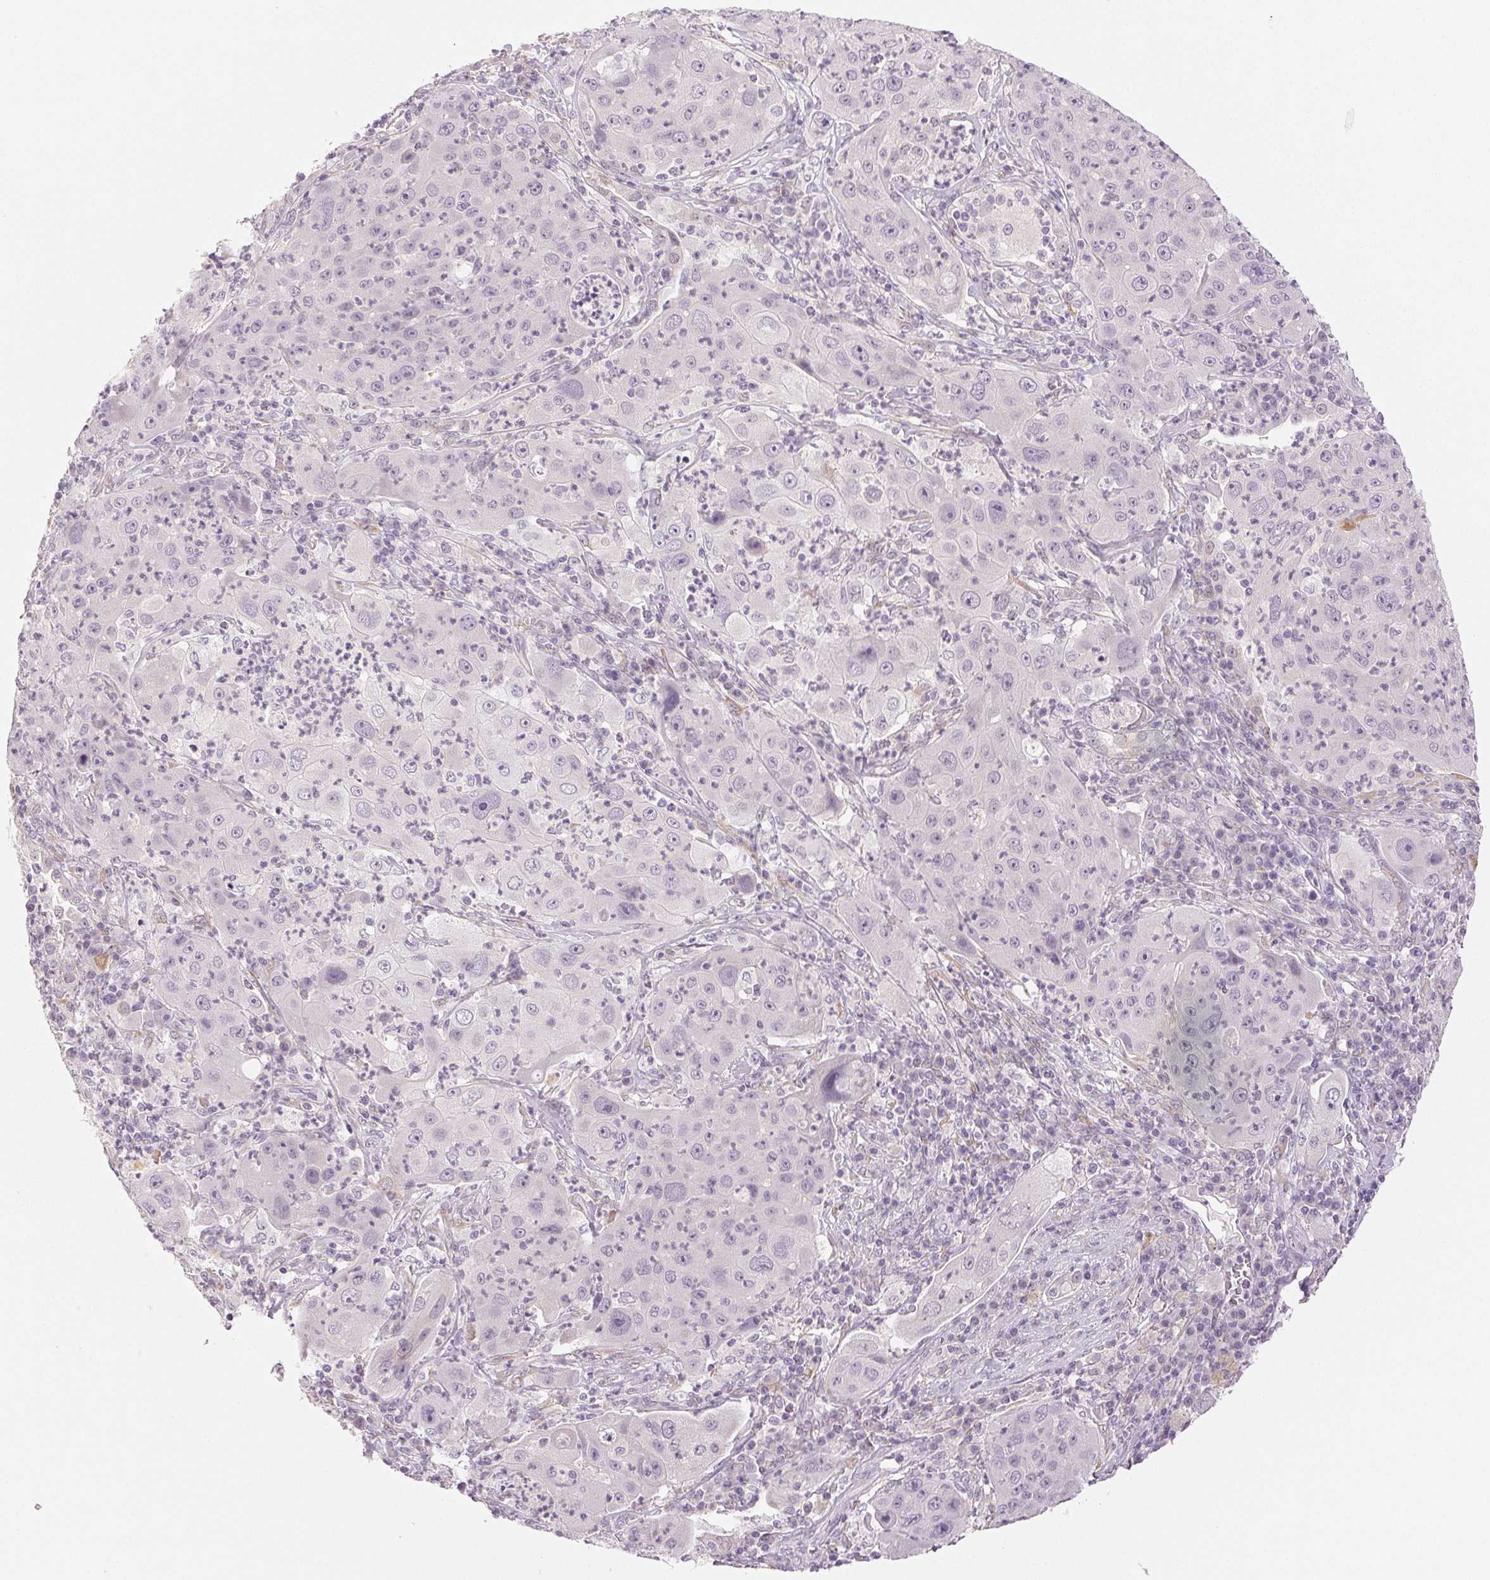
{"staining": {"intensity": "negative", "quantity": "none", "location": "none"}, "tissue": "lung cancer", "cell_type": "Tumor cells", "image_type": "cancer", "snomed": [{"axis": "morphology", "description": "Squamous cell carcinoma, NOS"}, {"axis": "topography", "description": "Lung"}], "caption": "Histopathology image shows no protein positivity in tumor cells of lung squamous cell carcinoma tissue.", "gene": "MAP1LC3A", "patient": {"sex": "female", "age": 59}}